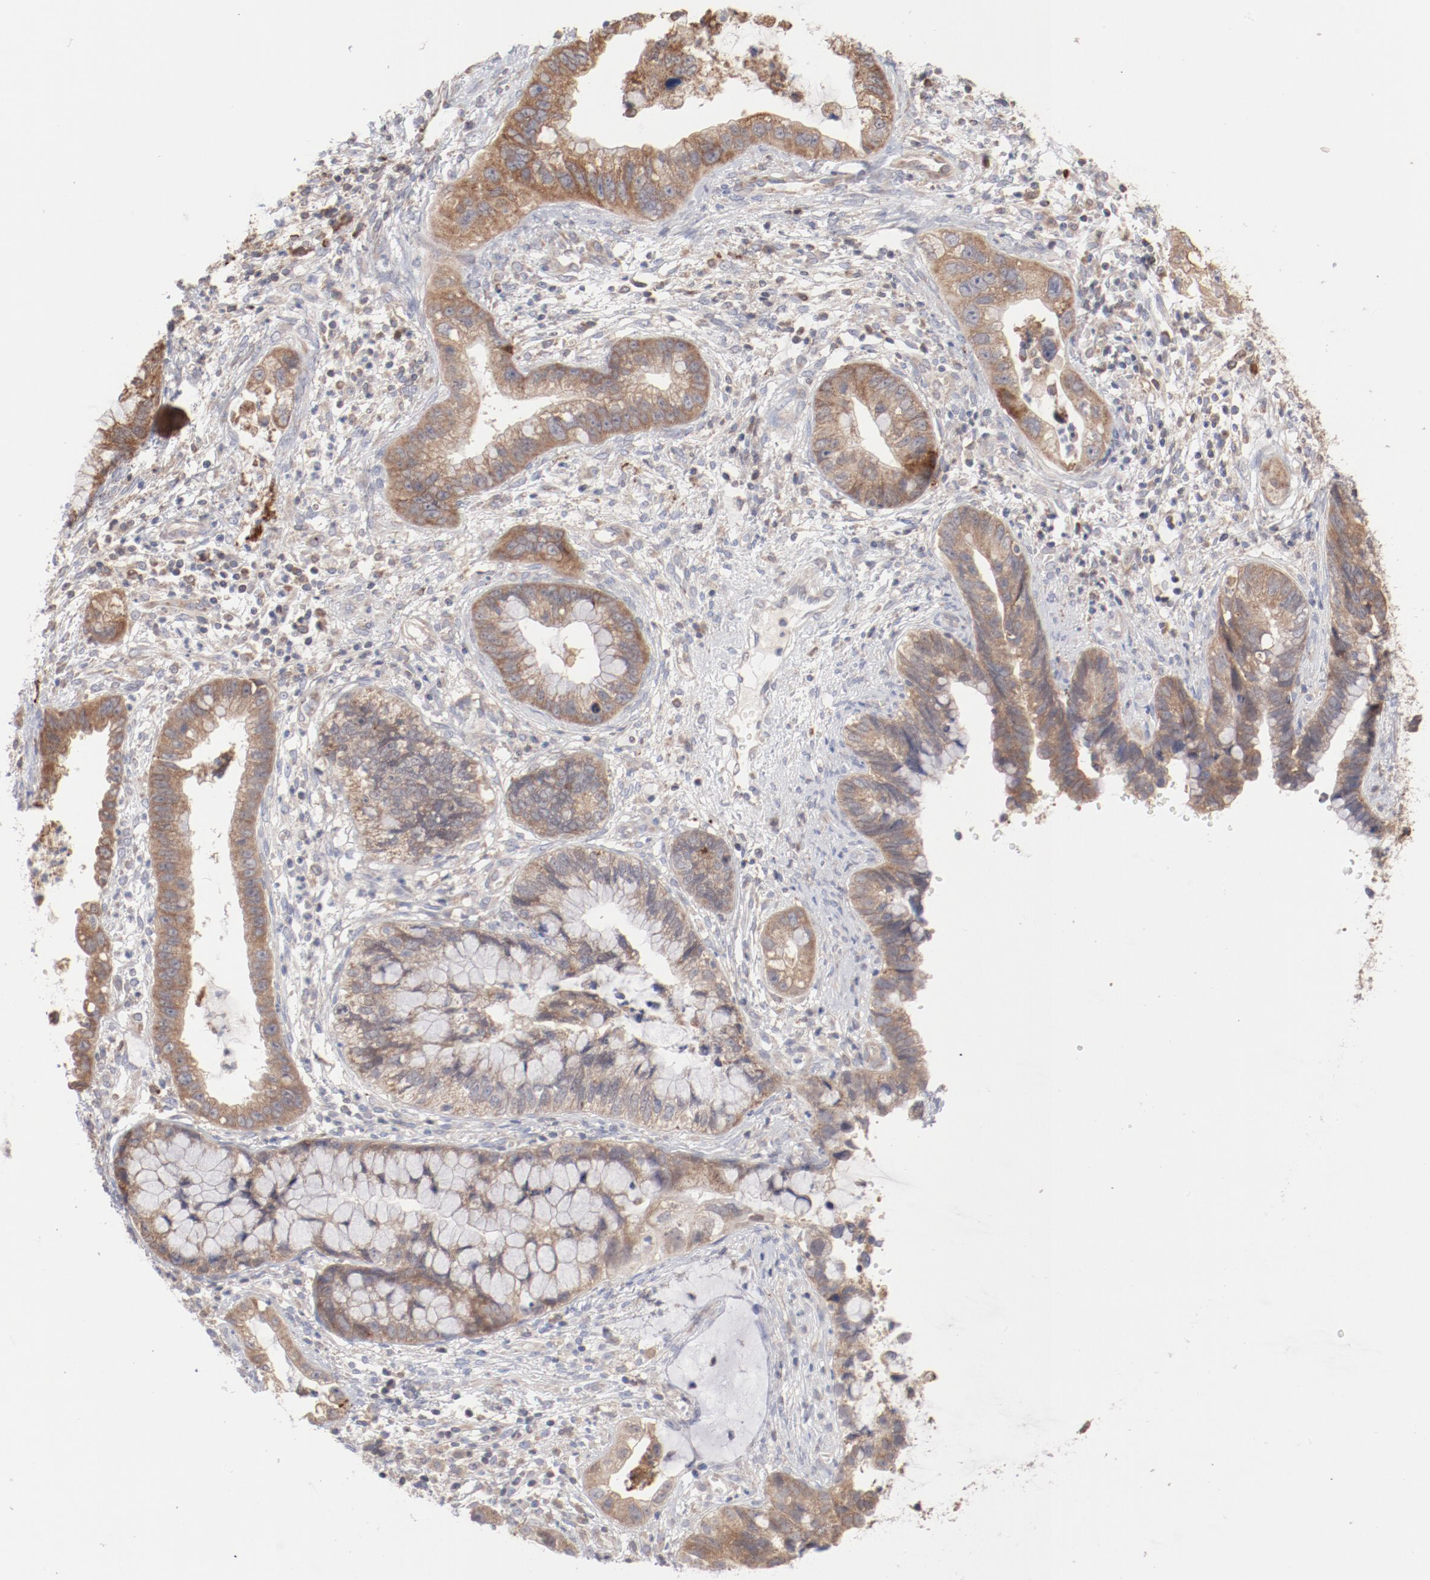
{"staining": {"intensity": "moderate", "quantity": ">75%", "location": "cytoplasmic/membranous"}, "tissue": "cervical cancer", "cell_type": "Tumor cells", "image_type": "cancer", "snomed": [{"axis": "morphology", "description": "Adenocarcinoma, NOS"}, {"axis": "topography", "description": "Cervix"}], "caption": "IHC (DAB (3,3'-diaminobenzidine)) staining of cervical cancer reveals moderate cytoplasmic/membranous protein expression in approximately >75% of tumor cells.", "gene": "PPFIBP2", "patient": {"sex": "female", "age": 44}}